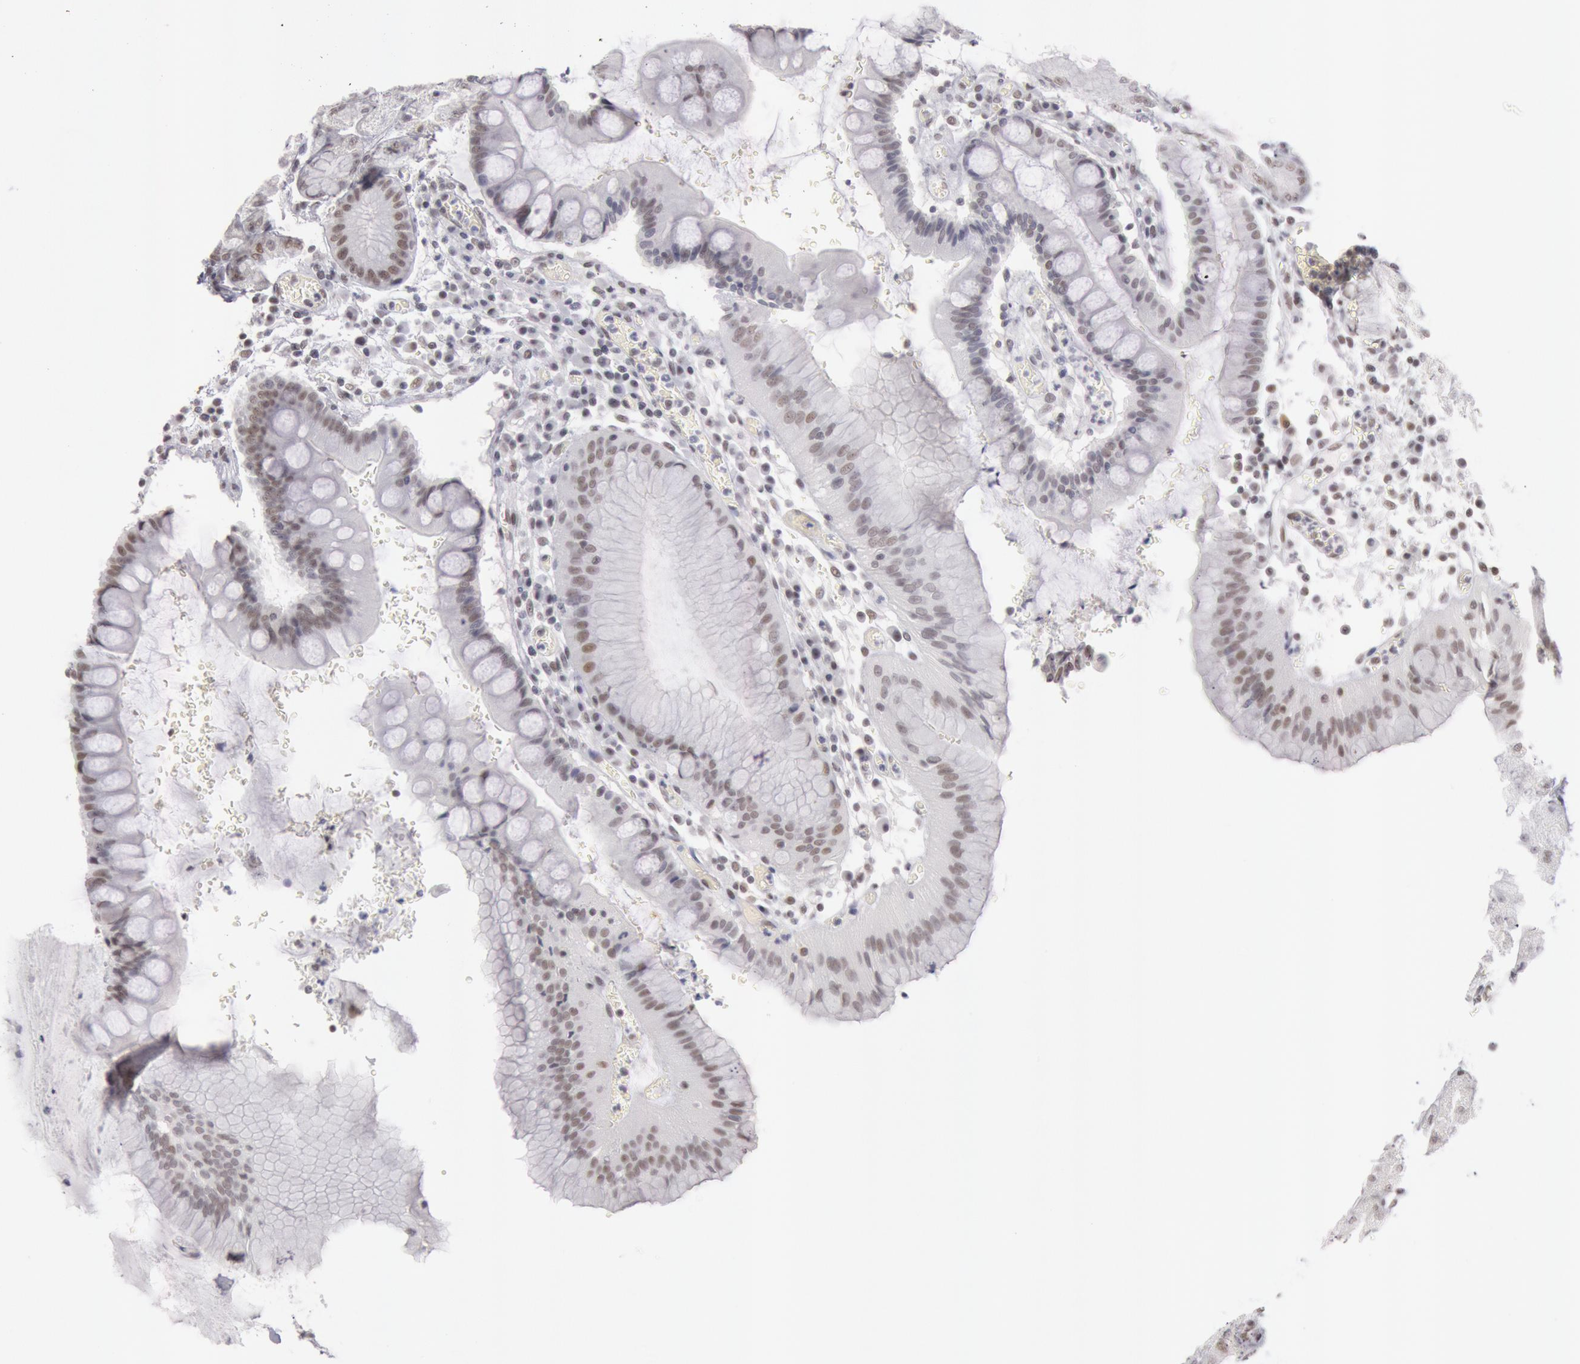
{"staining": {"intensity": "weak", "quantity": "25%-75%", "location": "nuclear"}, "tissue": "stomach", "cell_type": "Glandular cells", "image_type": "normal", "snomed": [{"axis": "morphology", "description": "Normal tissue, NOS"}, {"axis": "topography", "description": "Stomach, lower"}], "caption": "This histopathology image exhibits IHC staining of unremarkable stomach, with low weak nuclear expression in approximately 25%-75% of glandular cells.", "gene": "ESS2", "patient": {"sex": "female", "age": 73}}